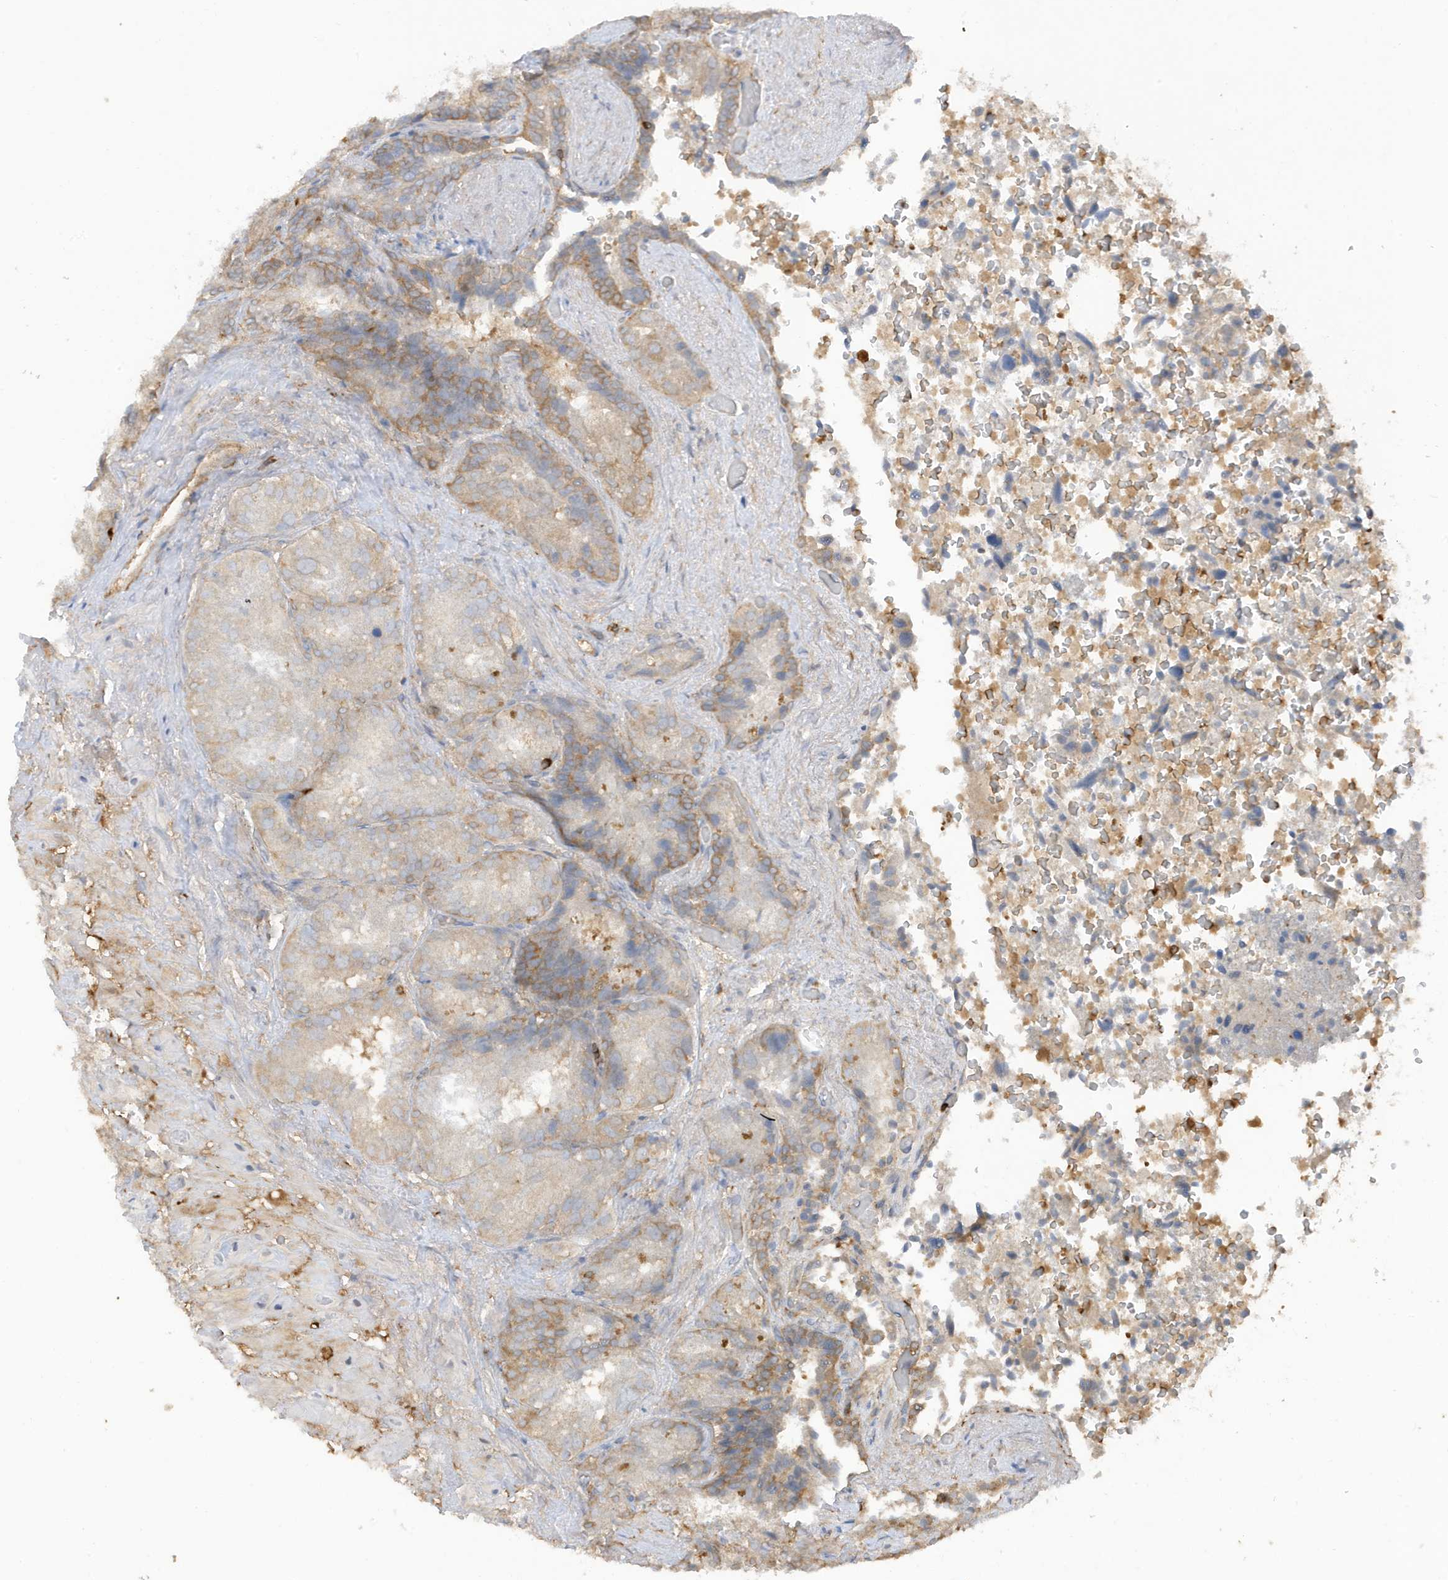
{"staining": {"intensity": "moderate", "quantity": "25%-75%", "location": "cytoplasmic/membranous"}, "tissue": "seminal vesicle", "cell_type": "Glandular cells", "image_type": "normal", "snomed": [{"axis": "morphology", "description": "Normal tissue, NOS"}, {"axis": "topography", "description": "Seminal veicle"}, {"axis": "topography", "description": "Peripheral nerve tissue"}], "caption": "Protein expression analysis of benign human seminal vesicle reveals moderate cytoplasmic/membranous positivity in about 25%-75% of glandular cells. Nuclei are stained in blue.", "gene": "PHACTR2", "patient": {"sex": "male", "age": 63}}